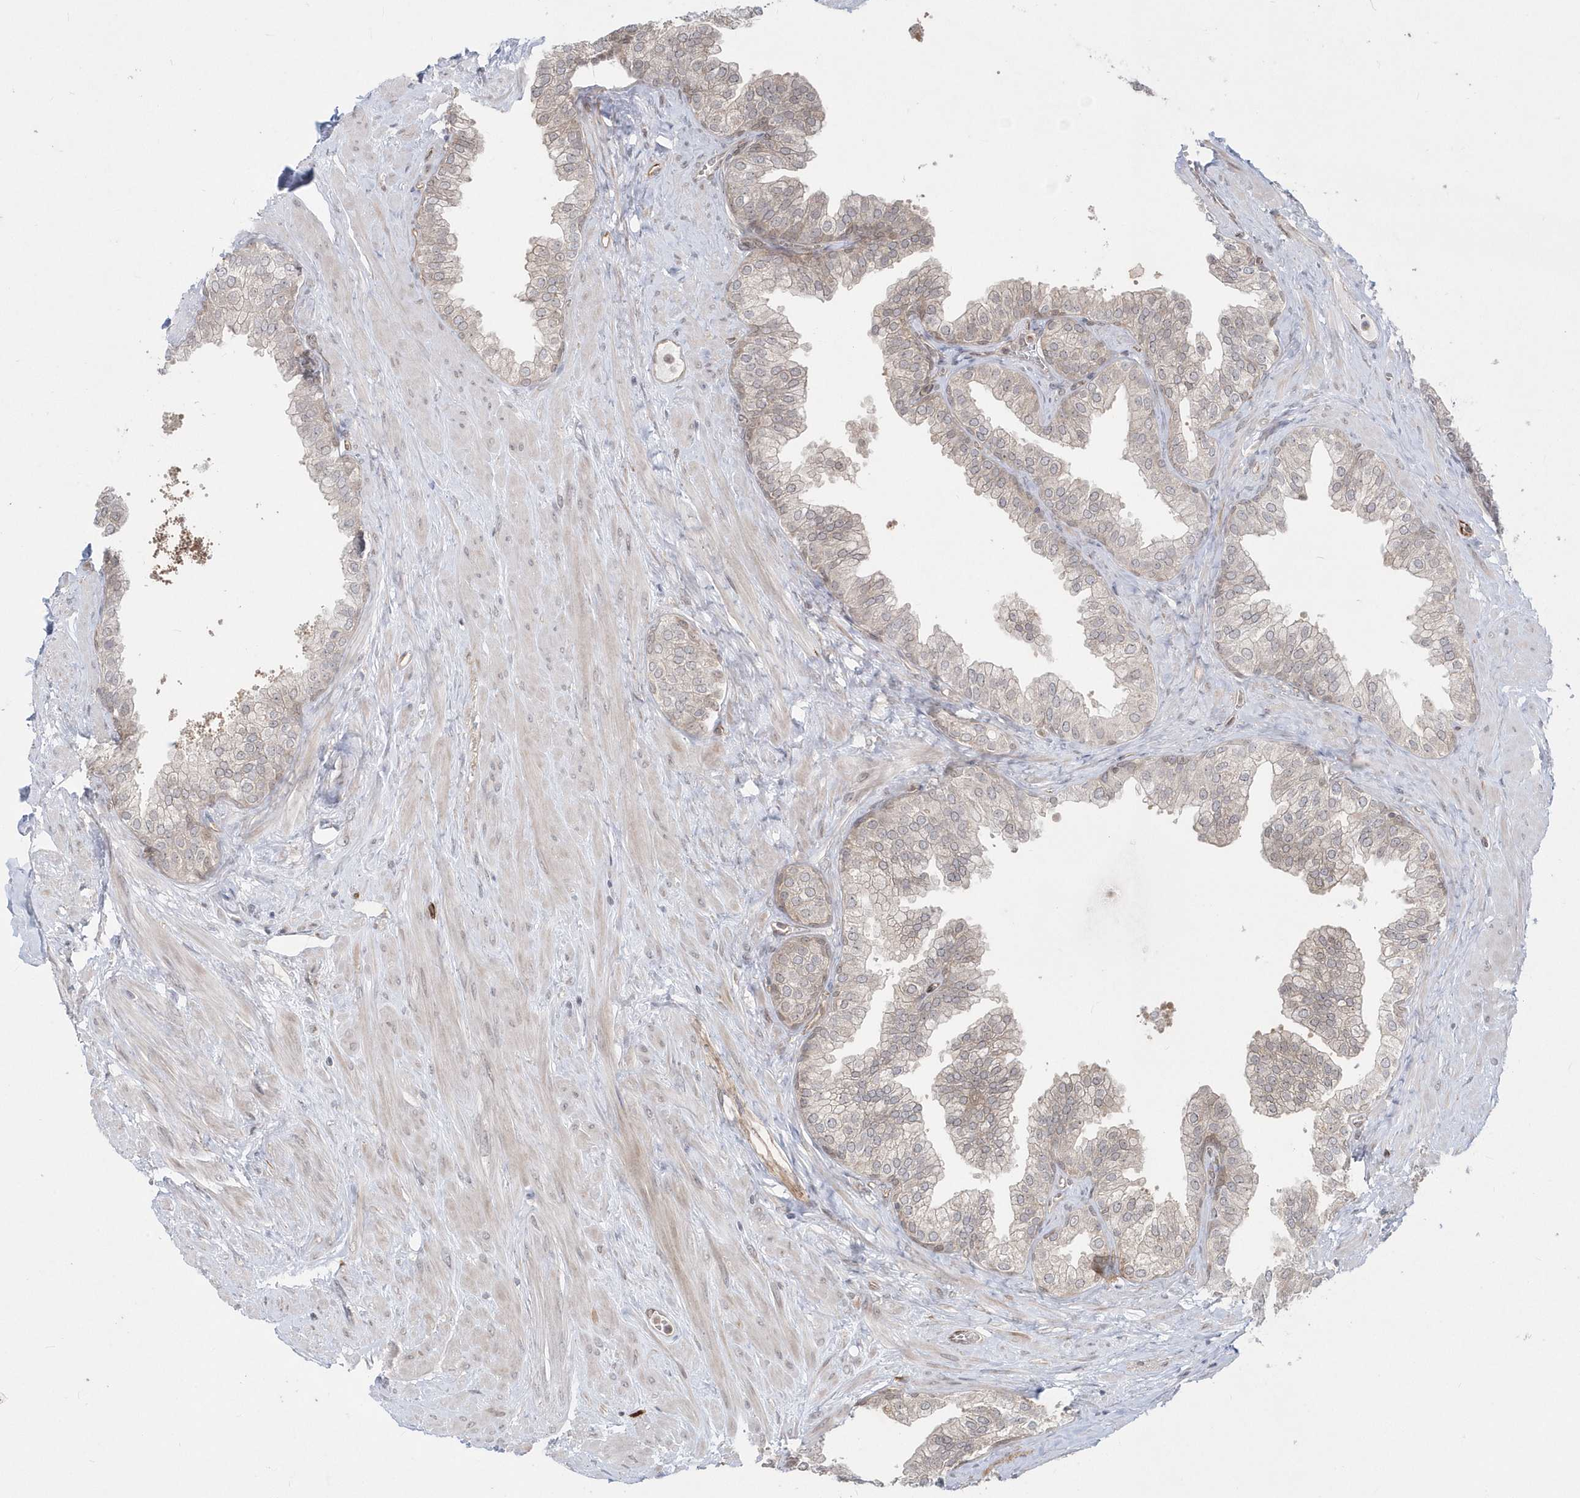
{"staining": {"intensity": "weak", "quantity": "<25%", "location": "cytoplasmic/membranous"}, "tissue": "prostate", "cell_type": "Glandular cells", "image_type": "normal", "snomed": [{"axis": "morphology", "description": "Normal tissue, NOS"}, {"axis": "morphology", "description": "Urothelial carcinoma, Low grade"}, {"axis": "topography", "description": "Urinary bladder"}, {"axis": "topography", "description": "Prostate"}], "caption": "Glandular cells show no significant protein staining in normal prostate. The staining is performed using DAB brown chromogen with nuclei counter-stained in using hematoxylin.", "gene": "DHX57", "patient": {"sex": "male", "age": 60}}